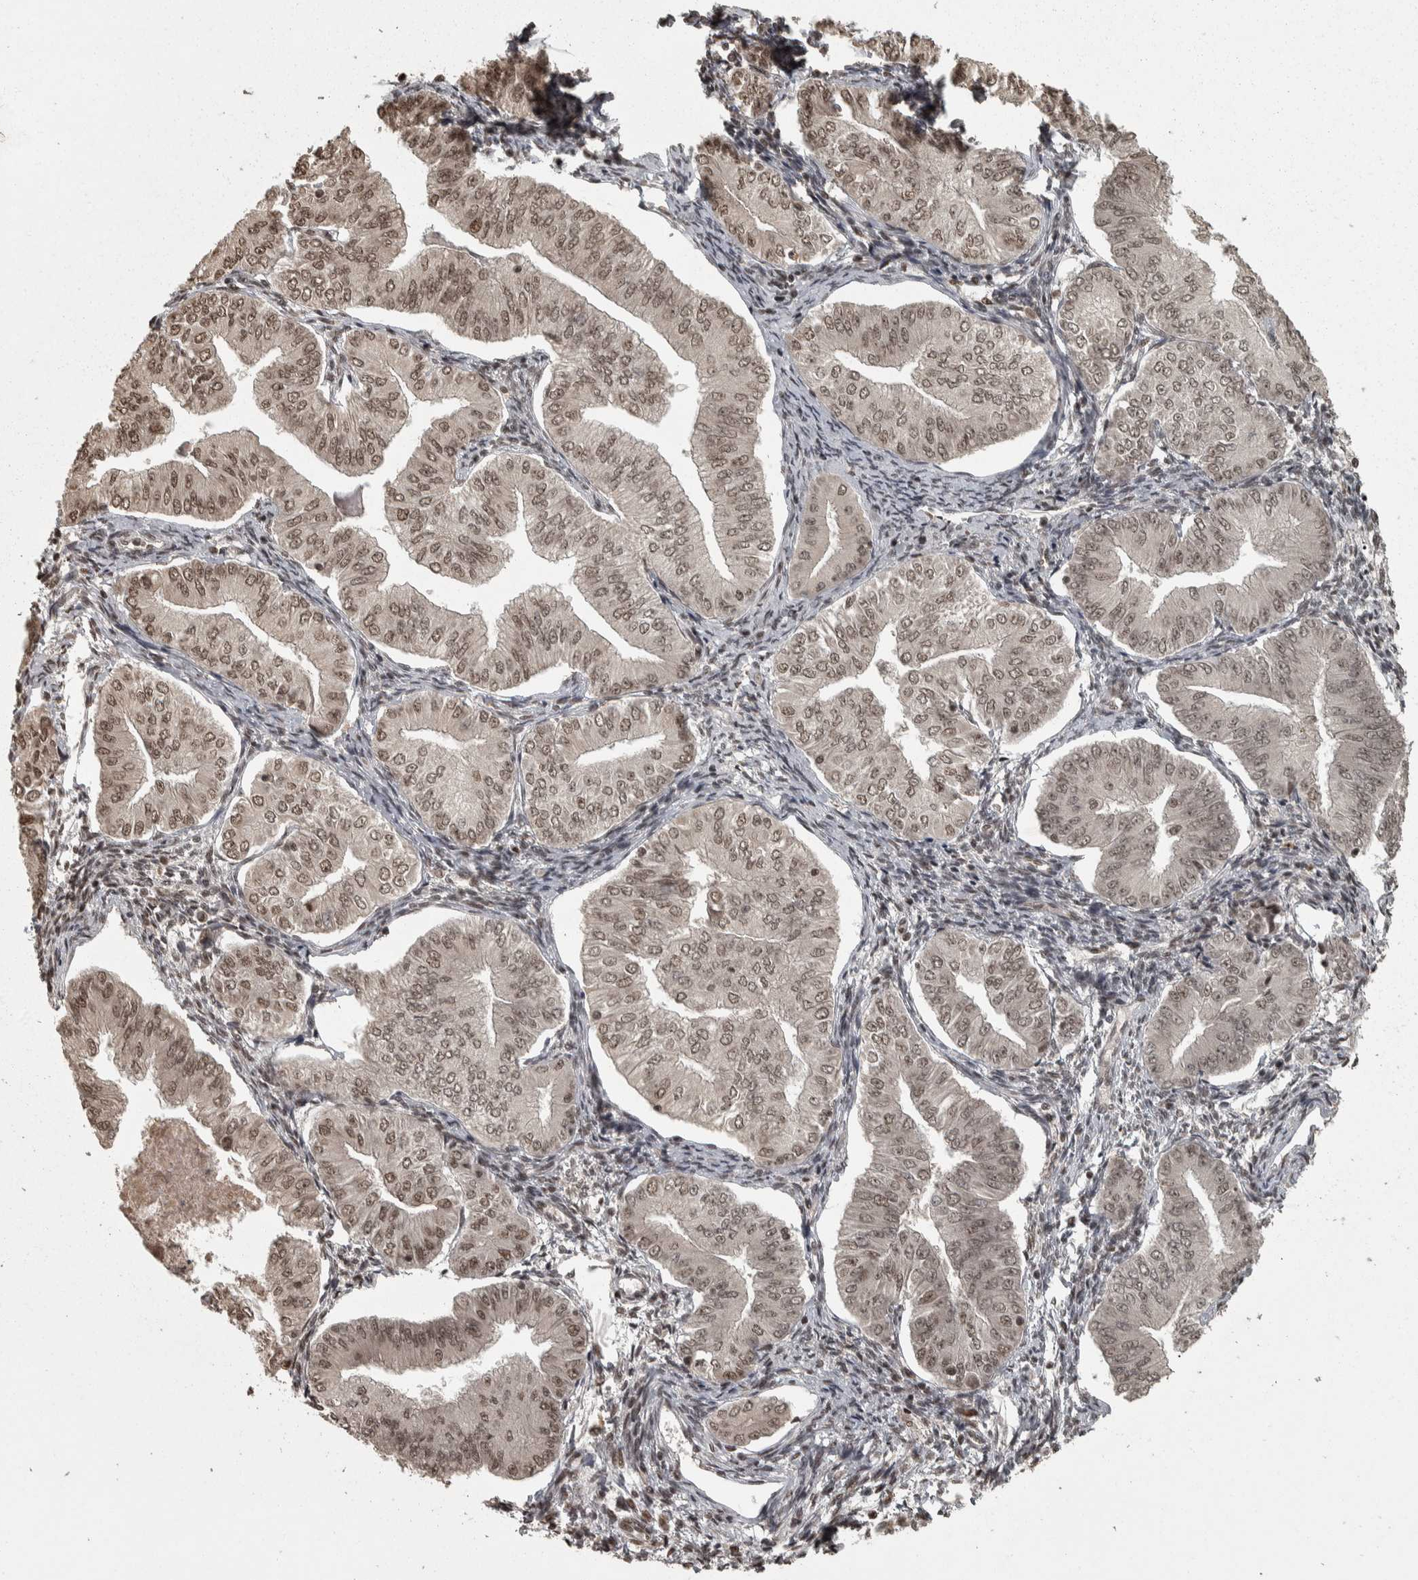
{"staining": {"intensity": "moderate", "quantity": ">75%", "location": "nuclear"}, "tissue": "endometrial cancer", "cell_type": "Tumor cells", "image_type": "cancer", "snomed": [{"axis": "morphology", "description": "Normal tissue, NOS"}, {"axis": "morphology", "description": "Adenocarcinoma, NOS"}, {"axis": "topography", "description": "Endometrium"}], "caption": "A histopathology image showing moderate nuclear staining in about >75% of tumor cells in endometrial cancer, as visualized by brown immunohistochemical staining.", "gene": "ZFHX4", "patient": {"sex": "female", "age": 53}}